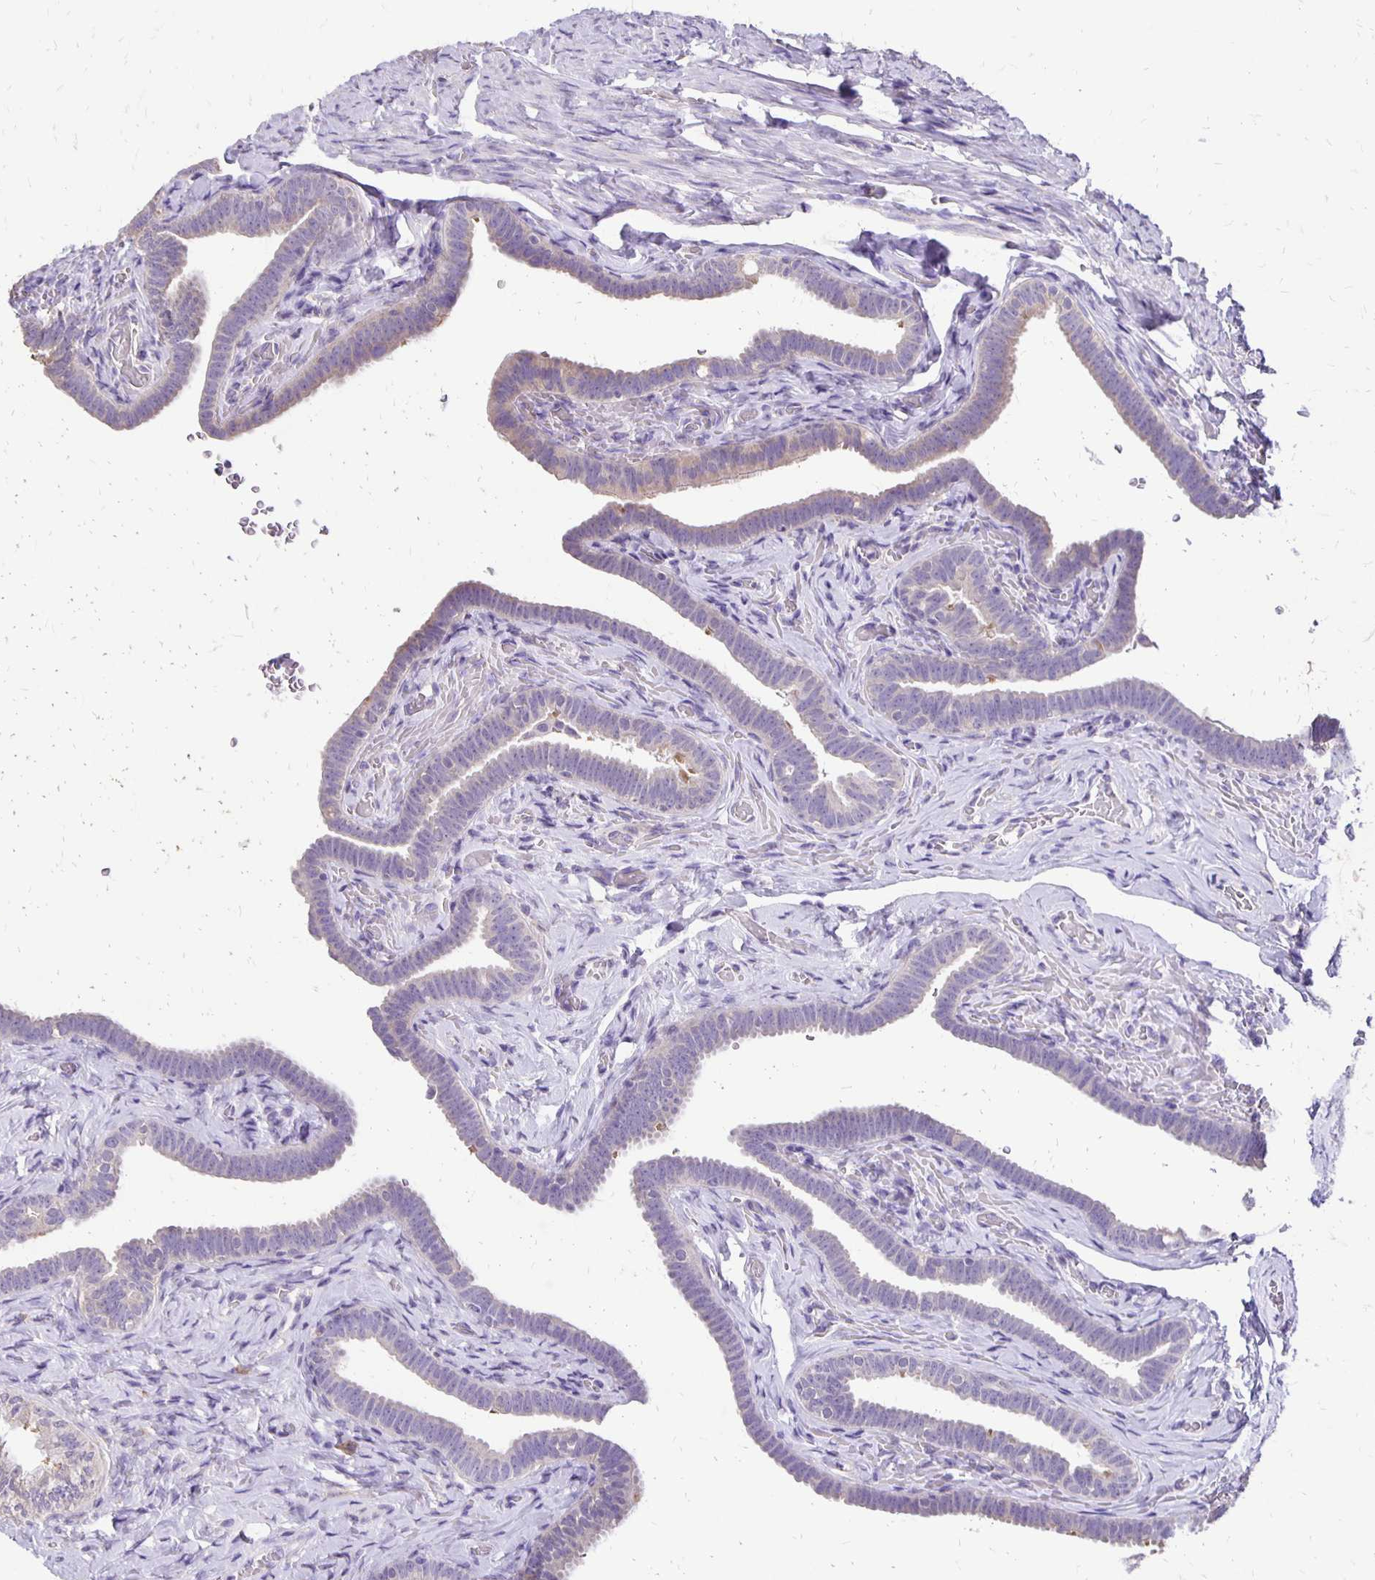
{"staining": {"intensity": "moderate", "quantity": "<25%", "location": "cytoplasmic/membranous"}, "tissue": "fallopian tube", "cell_type": "Glandular cells", "image_type": "normal", "snomed": [{"axis": "morphology", "description": "Normal tissue, NOS"}, {"axis": "topography", "description": "Fallopian tube"}], "caption": "IHC histopathology image of unremarkable fallopian tube: human fallopian tube stained using IHC reveals low levels of moderate protein expression localized specifically in the cytoplasmic/membranous of glandular cells, appearing as a cytoplasmic/membranous brown color.", "gene": "ANKRD45", "patient": {"sex": "female", "age": 69}}